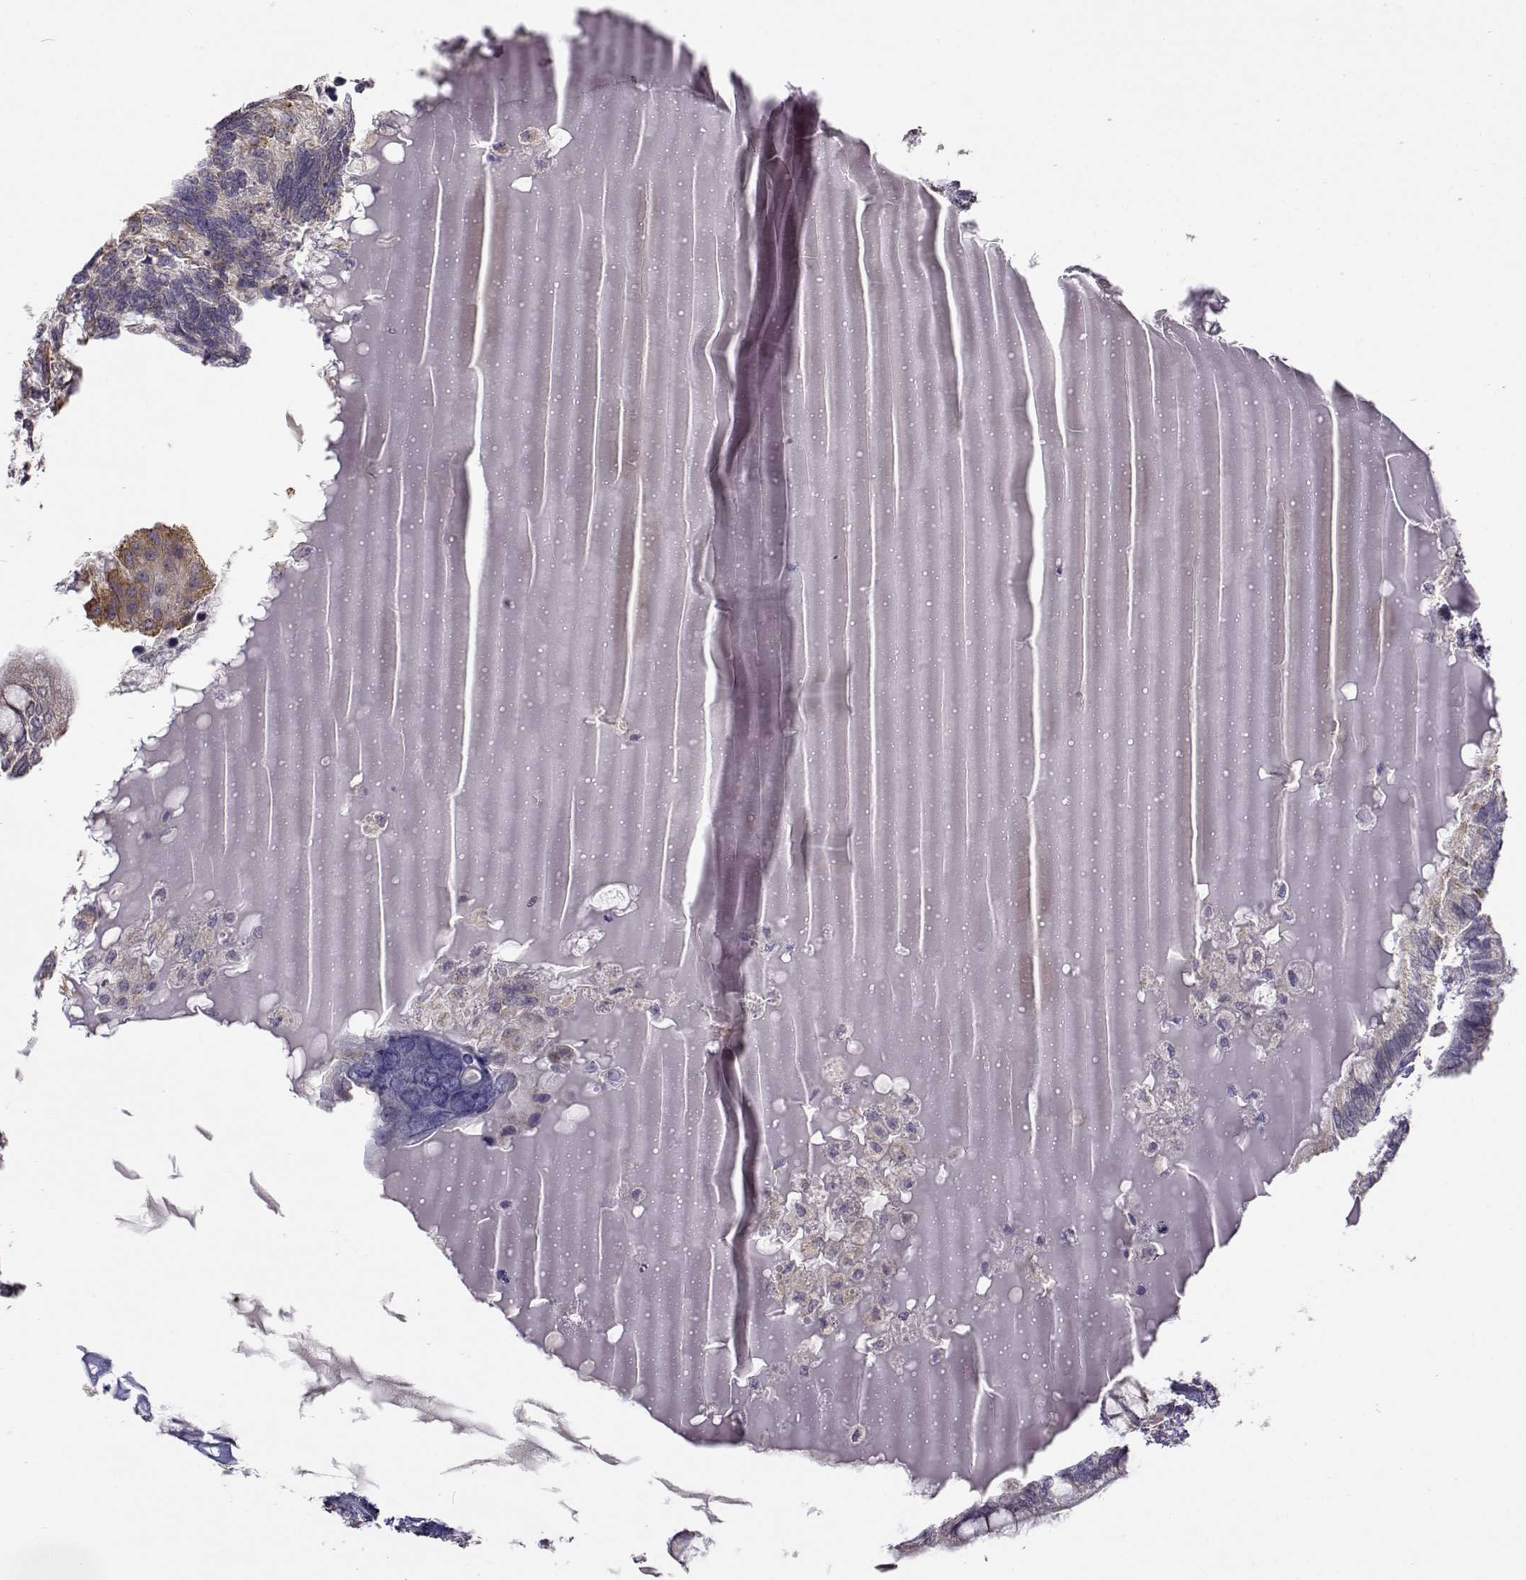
{"staining": {"intensity": "weak", "quantity": "<25%", "location": "cytoplasmic/membranous"}, "tissue": "testis cancer", "cell_type": "Tumor cells", "image_type": "cancer", "snomed": [{"axis": "morphology", "description": "Seminoma, NOS"}, {"axis": "morphology", "description": "Carcinoma, Embryonal, NOS"}, {"axis": "topography", "description": "Testis"}], "caption": "A high-resolution image shows IHC staining of testis embryonal carcinoma, which reveals no significant positivity in tumor cells.", "gene": "BEND6", "patient": {"sex": "male", "age": 41}}